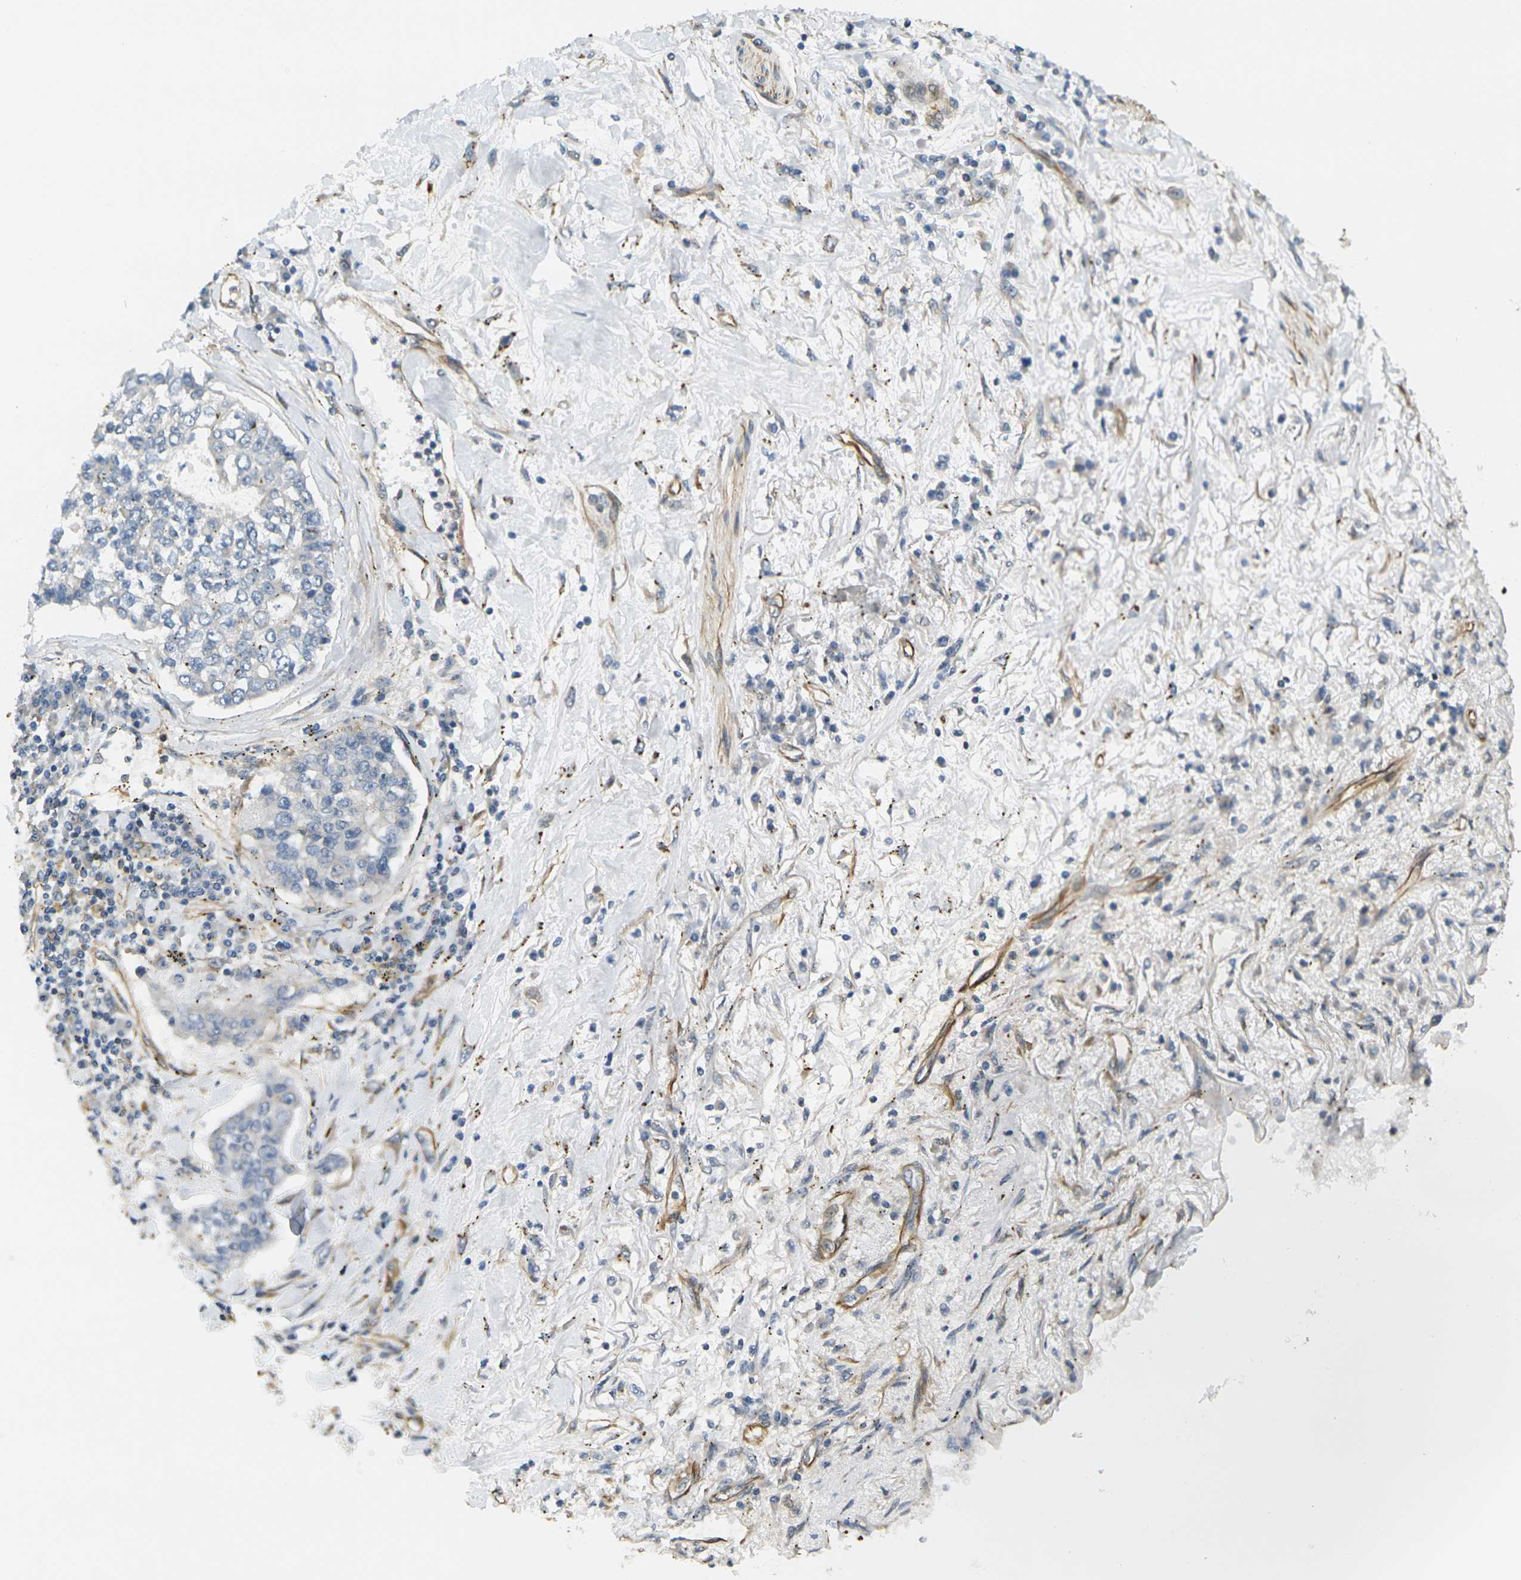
{"staining": {"intensity": "negative", "quantity": "none", "location": "none"}, "tissue": "lung cancer", "cell_type": "Tumor cells", "image_type": "cancer", "snomed": [{"axis": "morphology", "description": "Adenocarcinoma, NOS"}, {"axis": "topography", "description": "Lung"}], "caption": "Tumor cells show no significant protein positivity in adenocarcinoma (lung).", "gene": "CYTH3", "patient": {"sex": "male", "age": 49}}